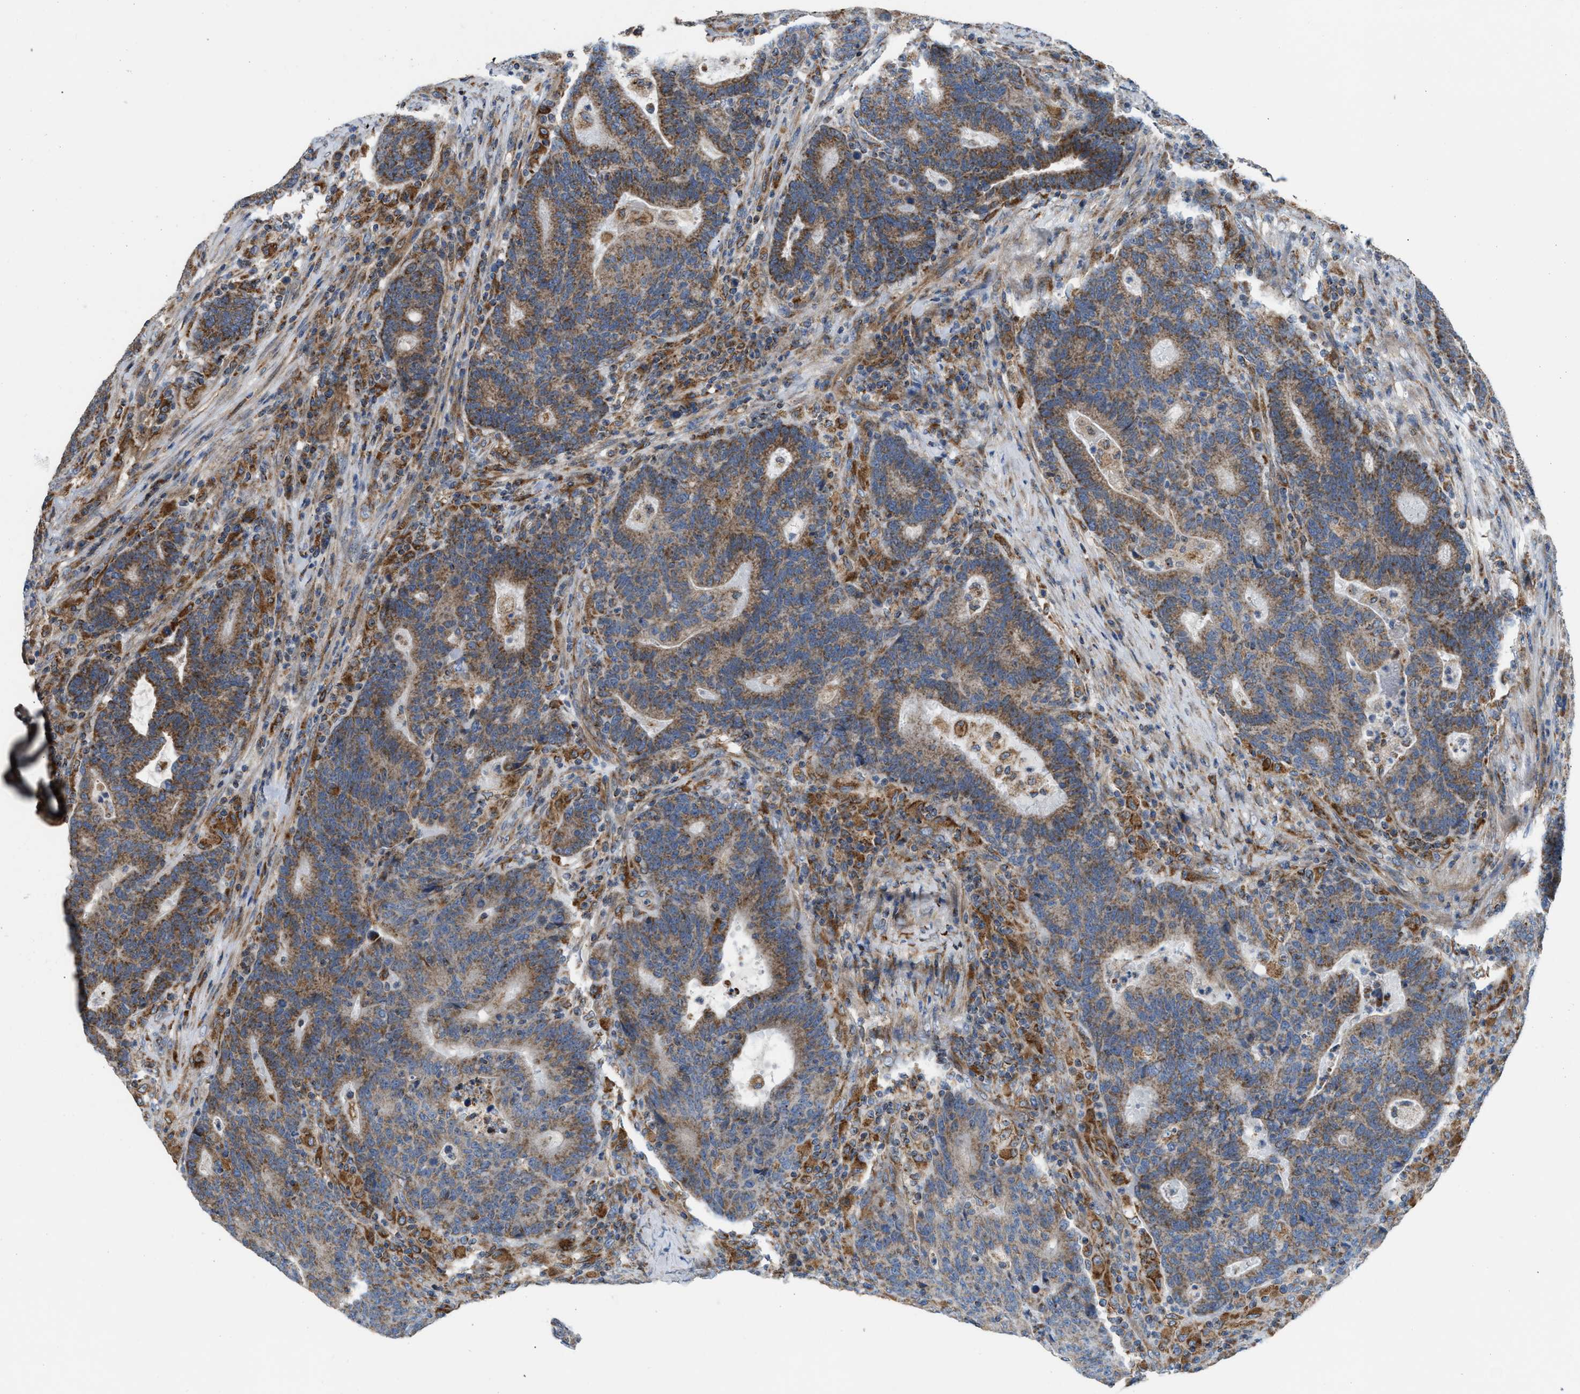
{"staining": {"intensity": "moderate", "quantity": ">75%", "location": "cytoplasmic/membranous"}, "tissue": "colorectal cancer", "cell_type": "Tumor cells", "image_type": "cancer", "snomed": [{"axis": "morphology", "description": "Adenocarcinoma, NOS"}, {"axis": "topography", "description": "Colon"}], "caption": "Human colorectal cancer stained for a protein (brown) shows moderate cytoplasmic/membranous positive staining in approximately >75% of tumor cells.", "gene": "SLC10A3", "patient": {"sex": "female", "age": 75}}